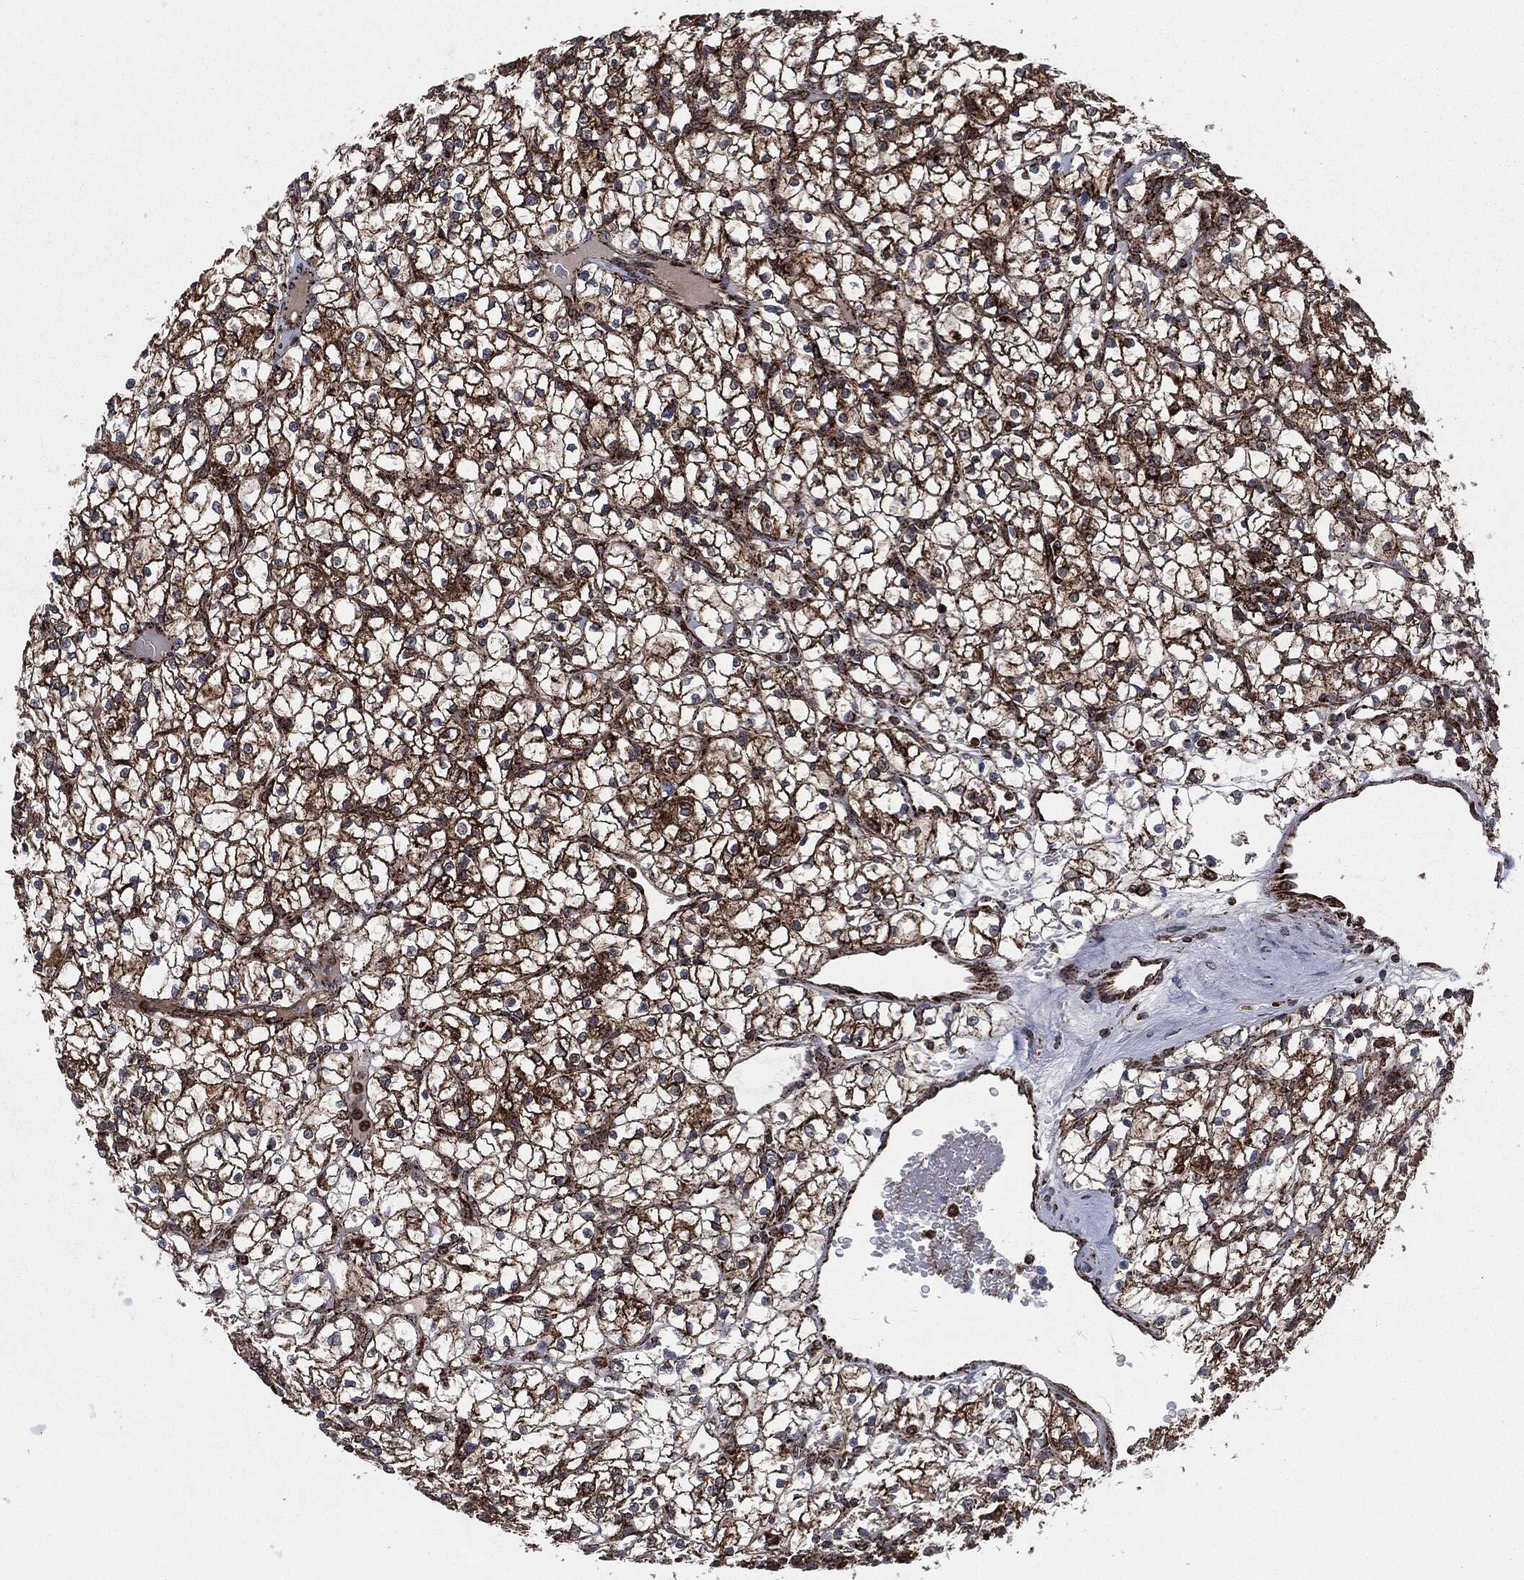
{"staining": {"intensity": "strong", "quantity": "25%-75%", "location": "cytoplasmic/membranous"}, "tissue": "renal cancer", "cell_type": "Tumor cells", "image_type": "cancer", "snomed": [{"axis": "morphology", "description": "Adenocarcinoma, NOS"}, {"axis": "topography", "description": "Kidney"}], "caption": "The photomicrograph exhibits a brown stain indicating the presence of a protein in the cytoplasmic/membranous of tumor cells in renal cancer.", "gene": "FH", "patient": {"sex": "female", "age": 64}}